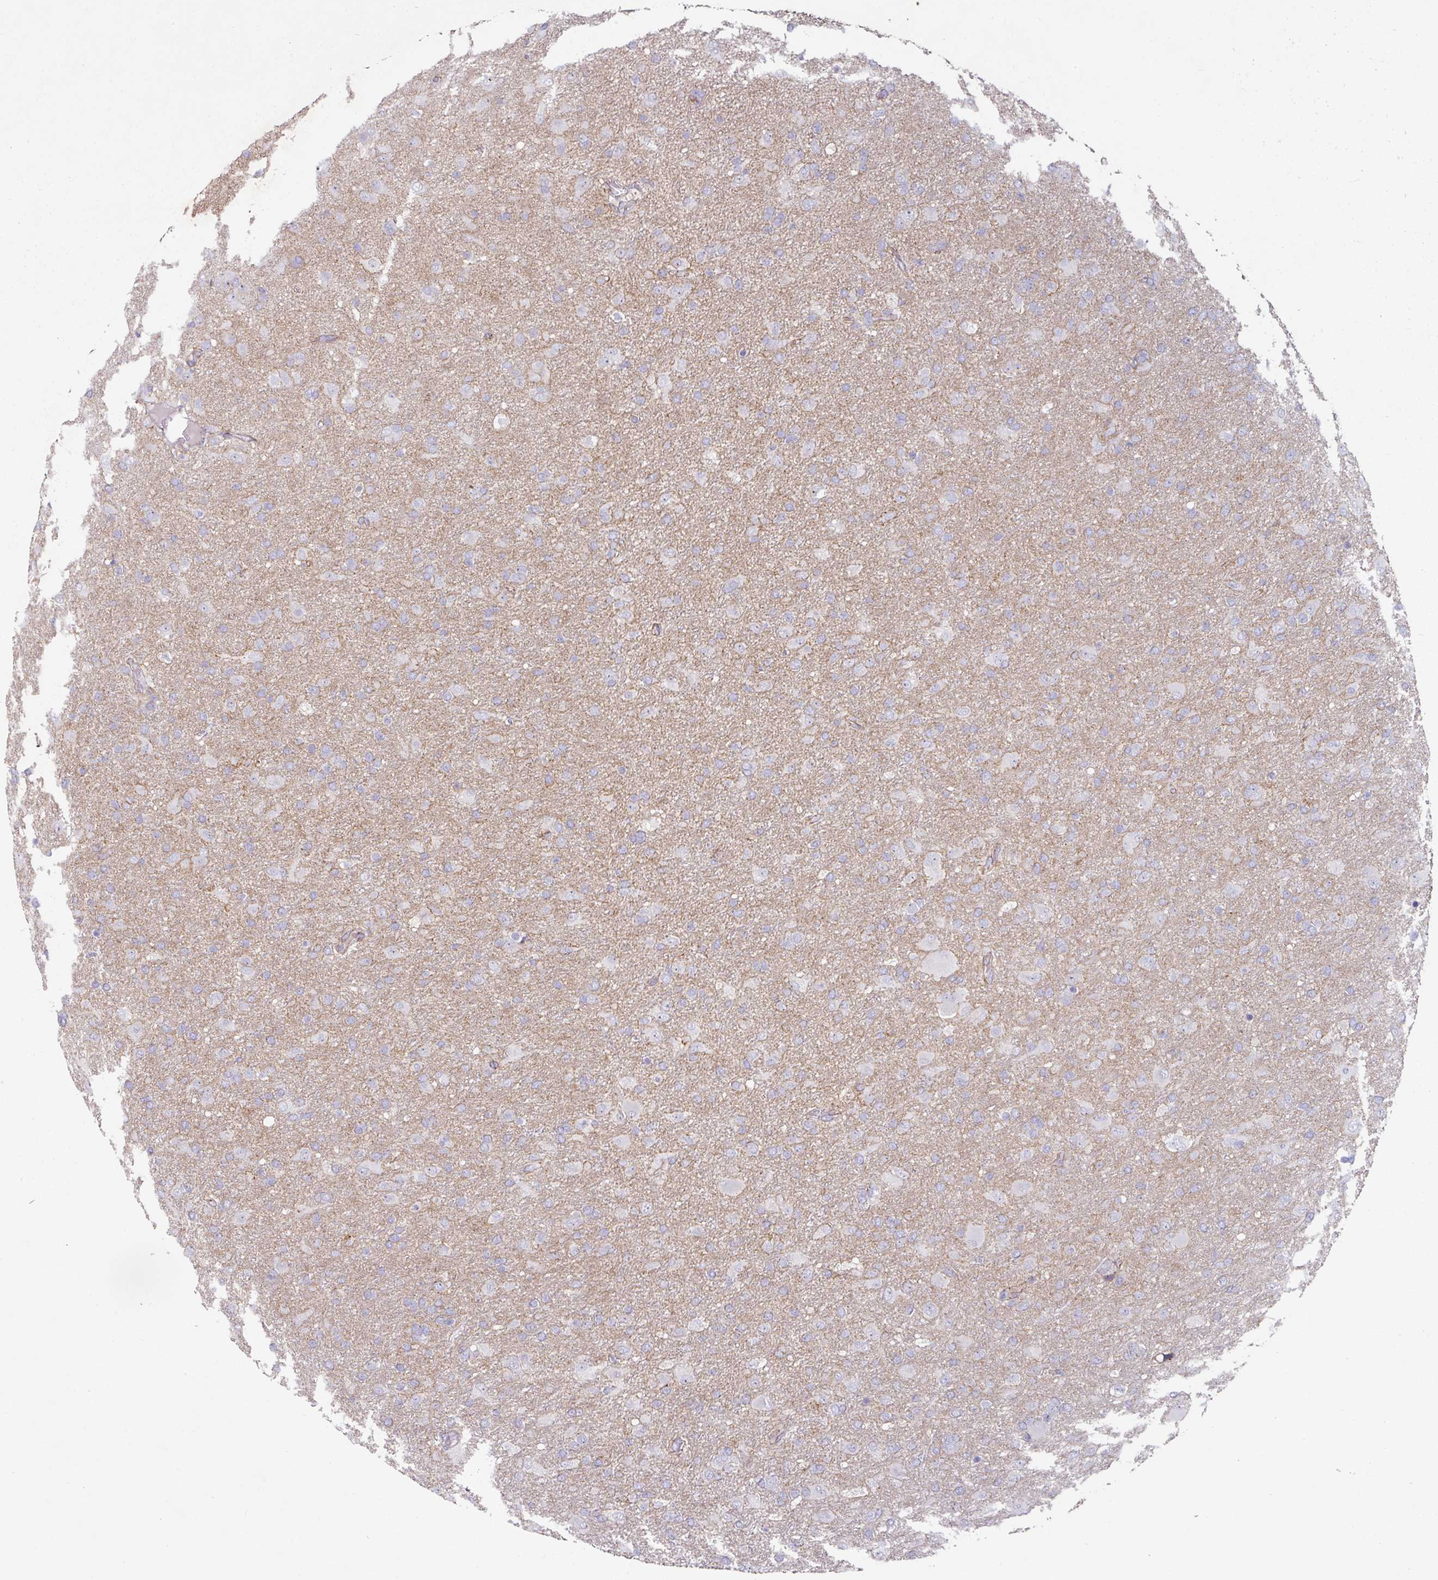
{"staining": {"intensity": "negative", "quantity": "none", "location": "none"}, "tissue": "glioma", "cell_type": "Tumor cells", "image_type": "cancer", "snomed": [{"axis": "morphology", "description": "Glioma, malignant, Low grade"}, {"axis": "topography", "description": "Brain"}], "caption": "The image demonstrates no staining of tumor cells in malignant glioma (low-grade). (Stains: DAB IHC with hematoxylin counter stain, Microscopy: brightfield microscopy at high magnification).", "gene": "JUP", "patient": {"sex": "male", "age": 65}}